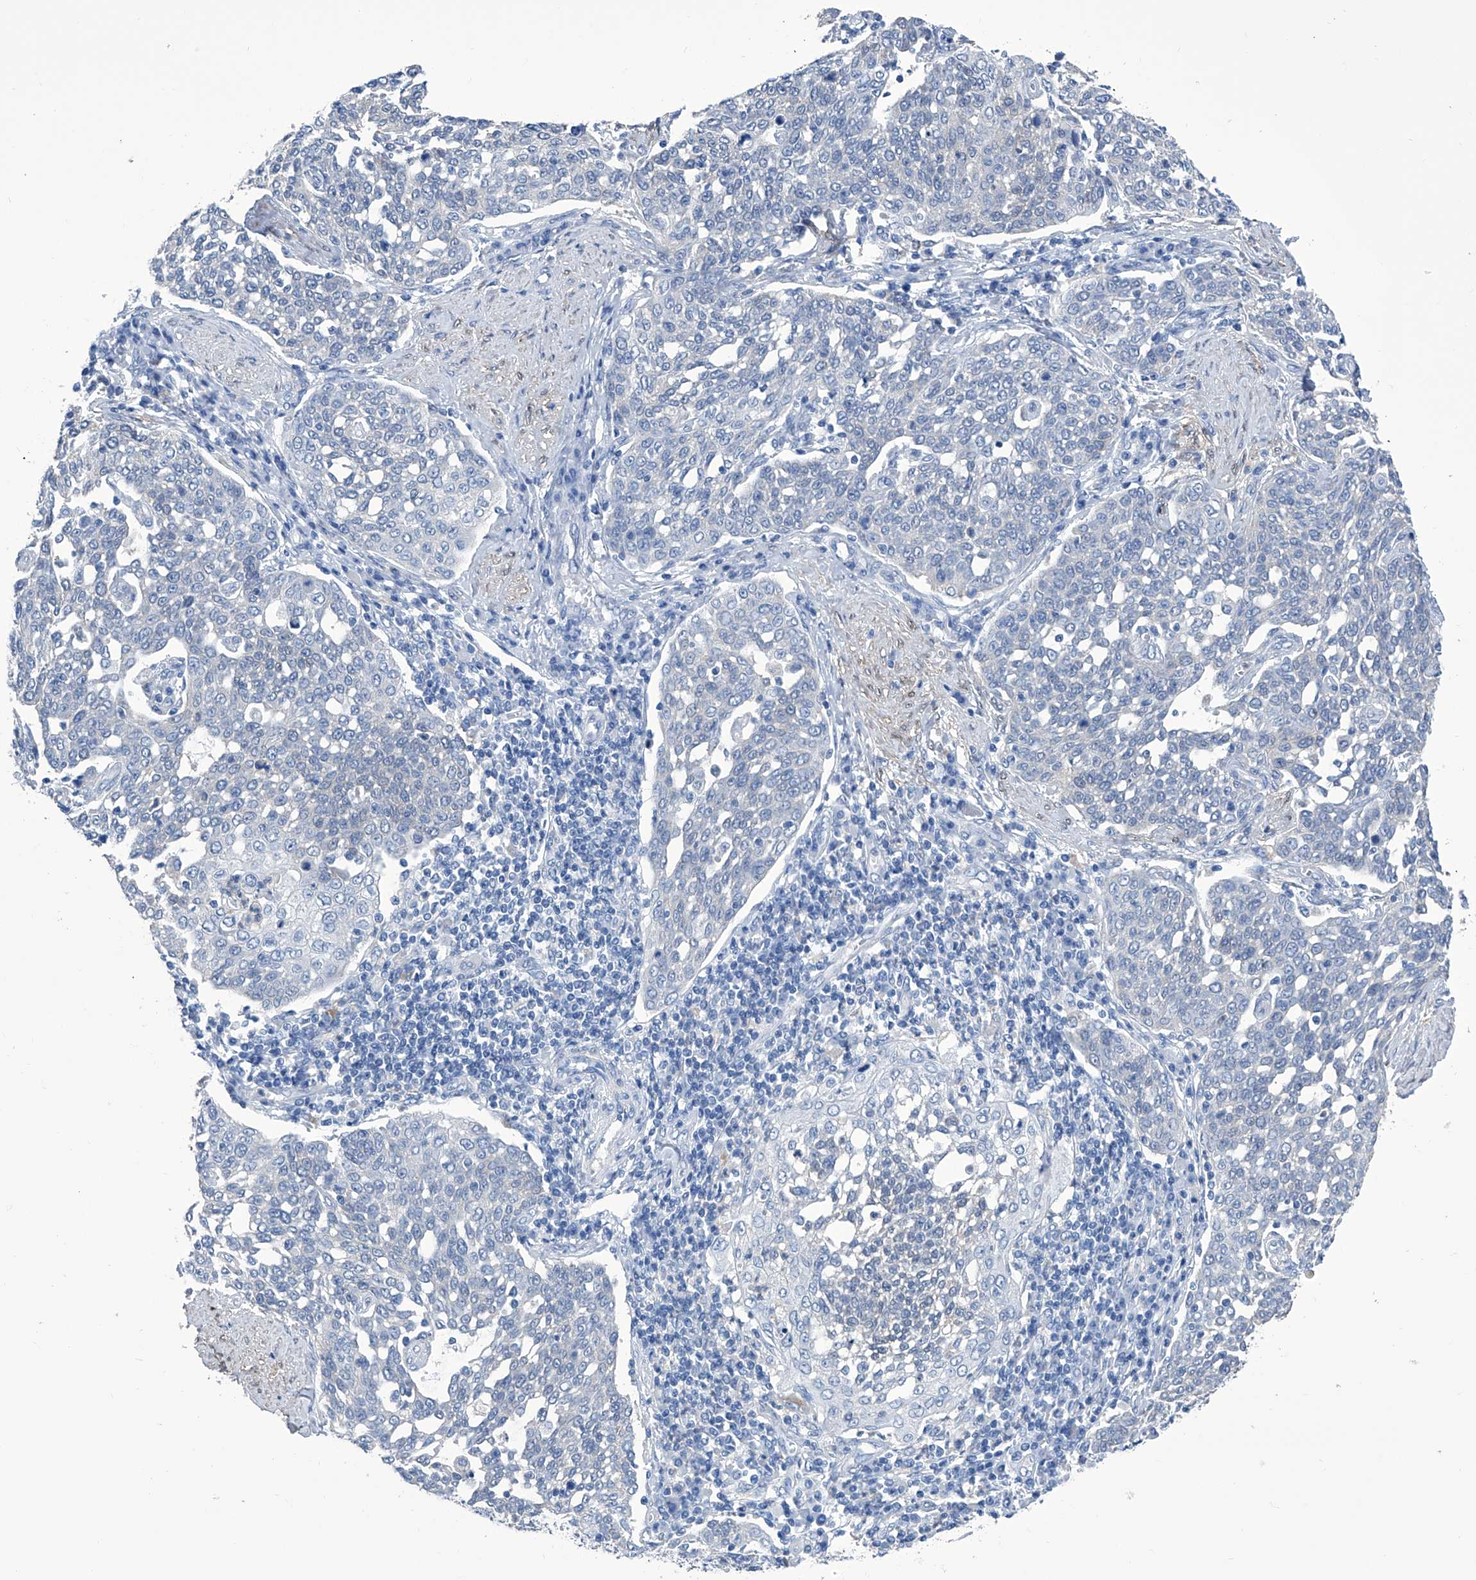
{"staining": {"intensity": "negative", "quantity": "none", "location": "none"}, "tissue": "cervical cancer", "cell_type": "Tumor cells", "image_type": "cancer", "snomed": [{"axis": "morphology", "description": "Squamous cell carcinoma, NOS"}, {"axis": "topography", "description": "Cervix"}], "caption": "This is a micrograph of immunohistochemistry staining of squamous cell carcinoma (cervical), which shows no expression in tumor cells. (DAB (3,3'-diaminobenzidine) immunohistochemistry with hematoxylin counter stain).", "gene": "IMPA2", "patient": {"sex": "female", "age": 34}}